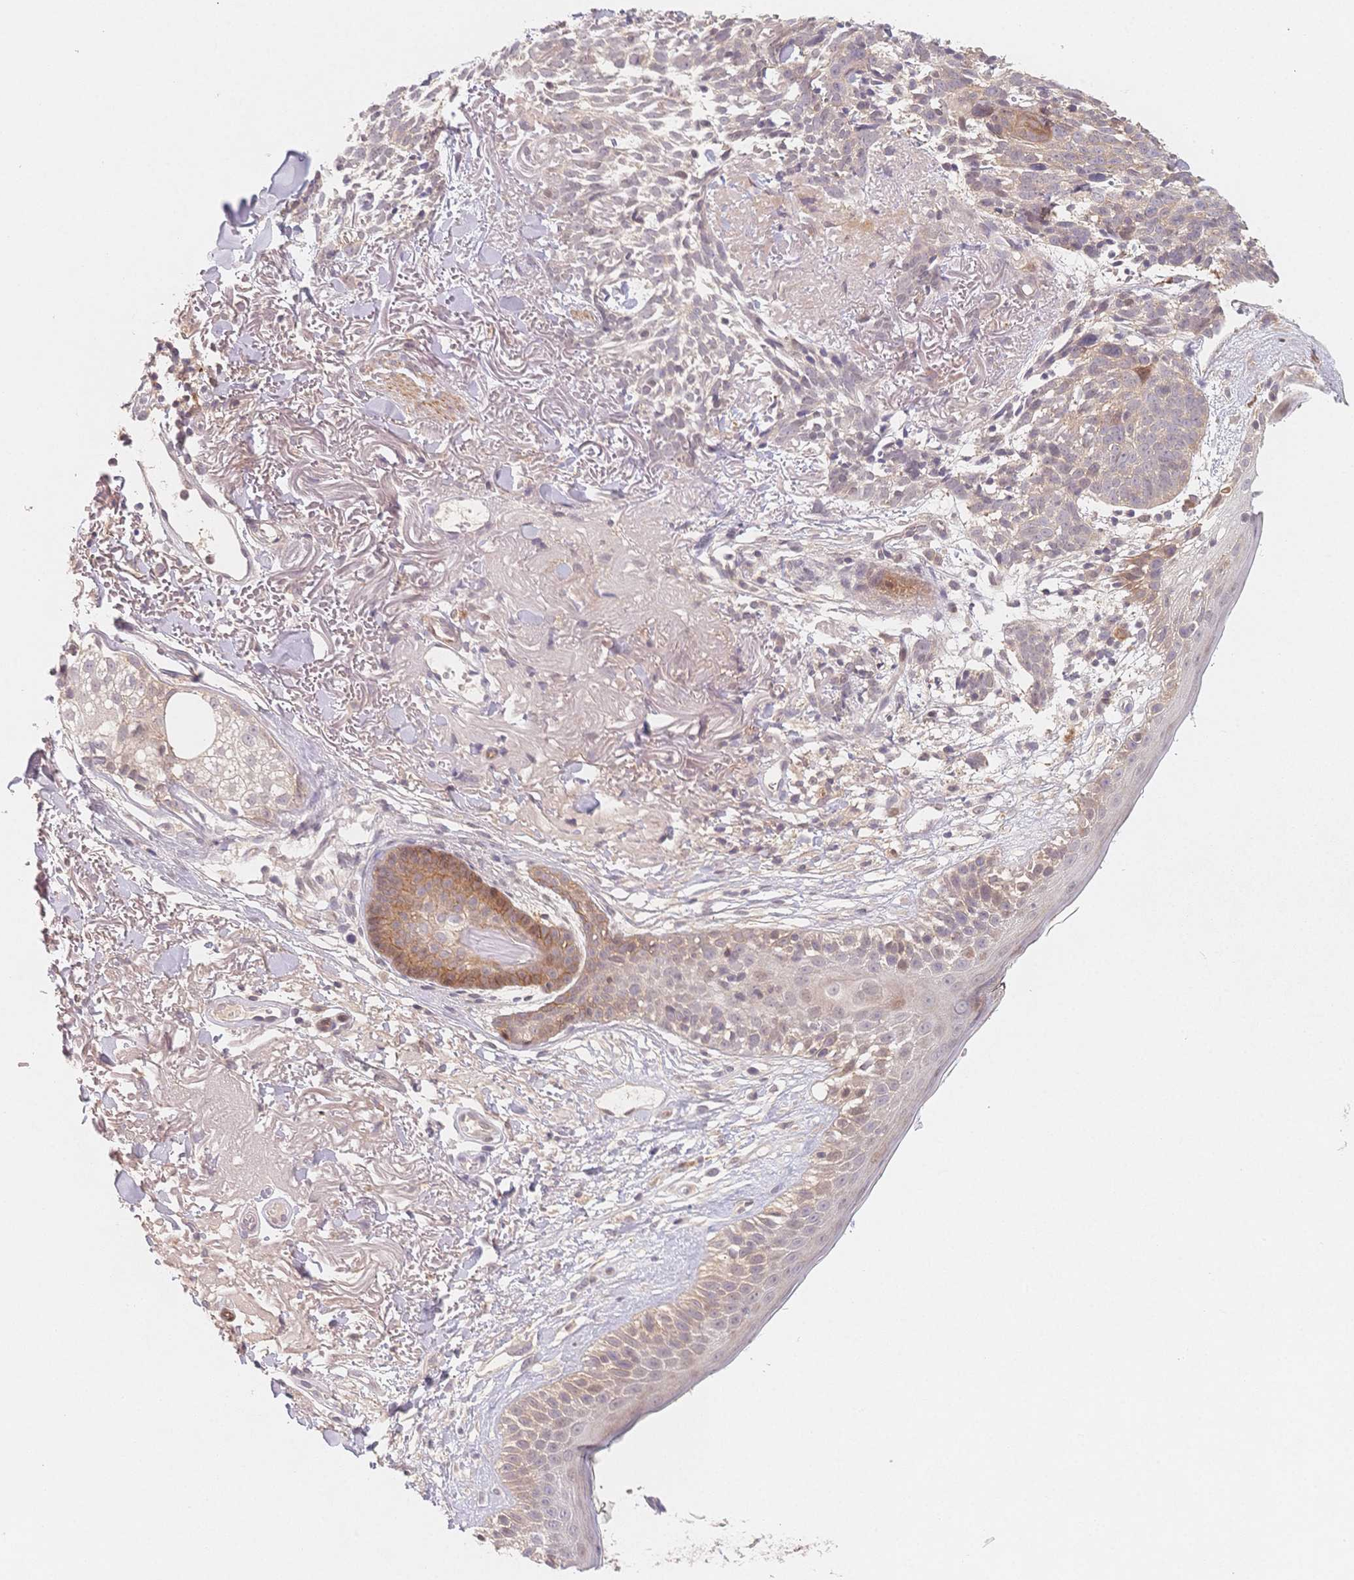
{"staining": {"intensity": "negative", "quantity": "none", "location": "none"}, "tissue": "skin cancer", "cell_type": "Tumor cells", "image_type": "cancer", "snomed": [{"axis": "morphology", "description": "Basal cell carcinoma"}, {"axis": "morphology", "description": "BCC, high aggressive"}, {"axis": "topography", "description": "Skin"}], "caption": "The histopathology image exhibits no staining of tumor cells in skin cancer. (DAB immunohistochemistry, high magnification).", "gene": "C12orf75", "patient": {"sex": "female", "age": 86}}